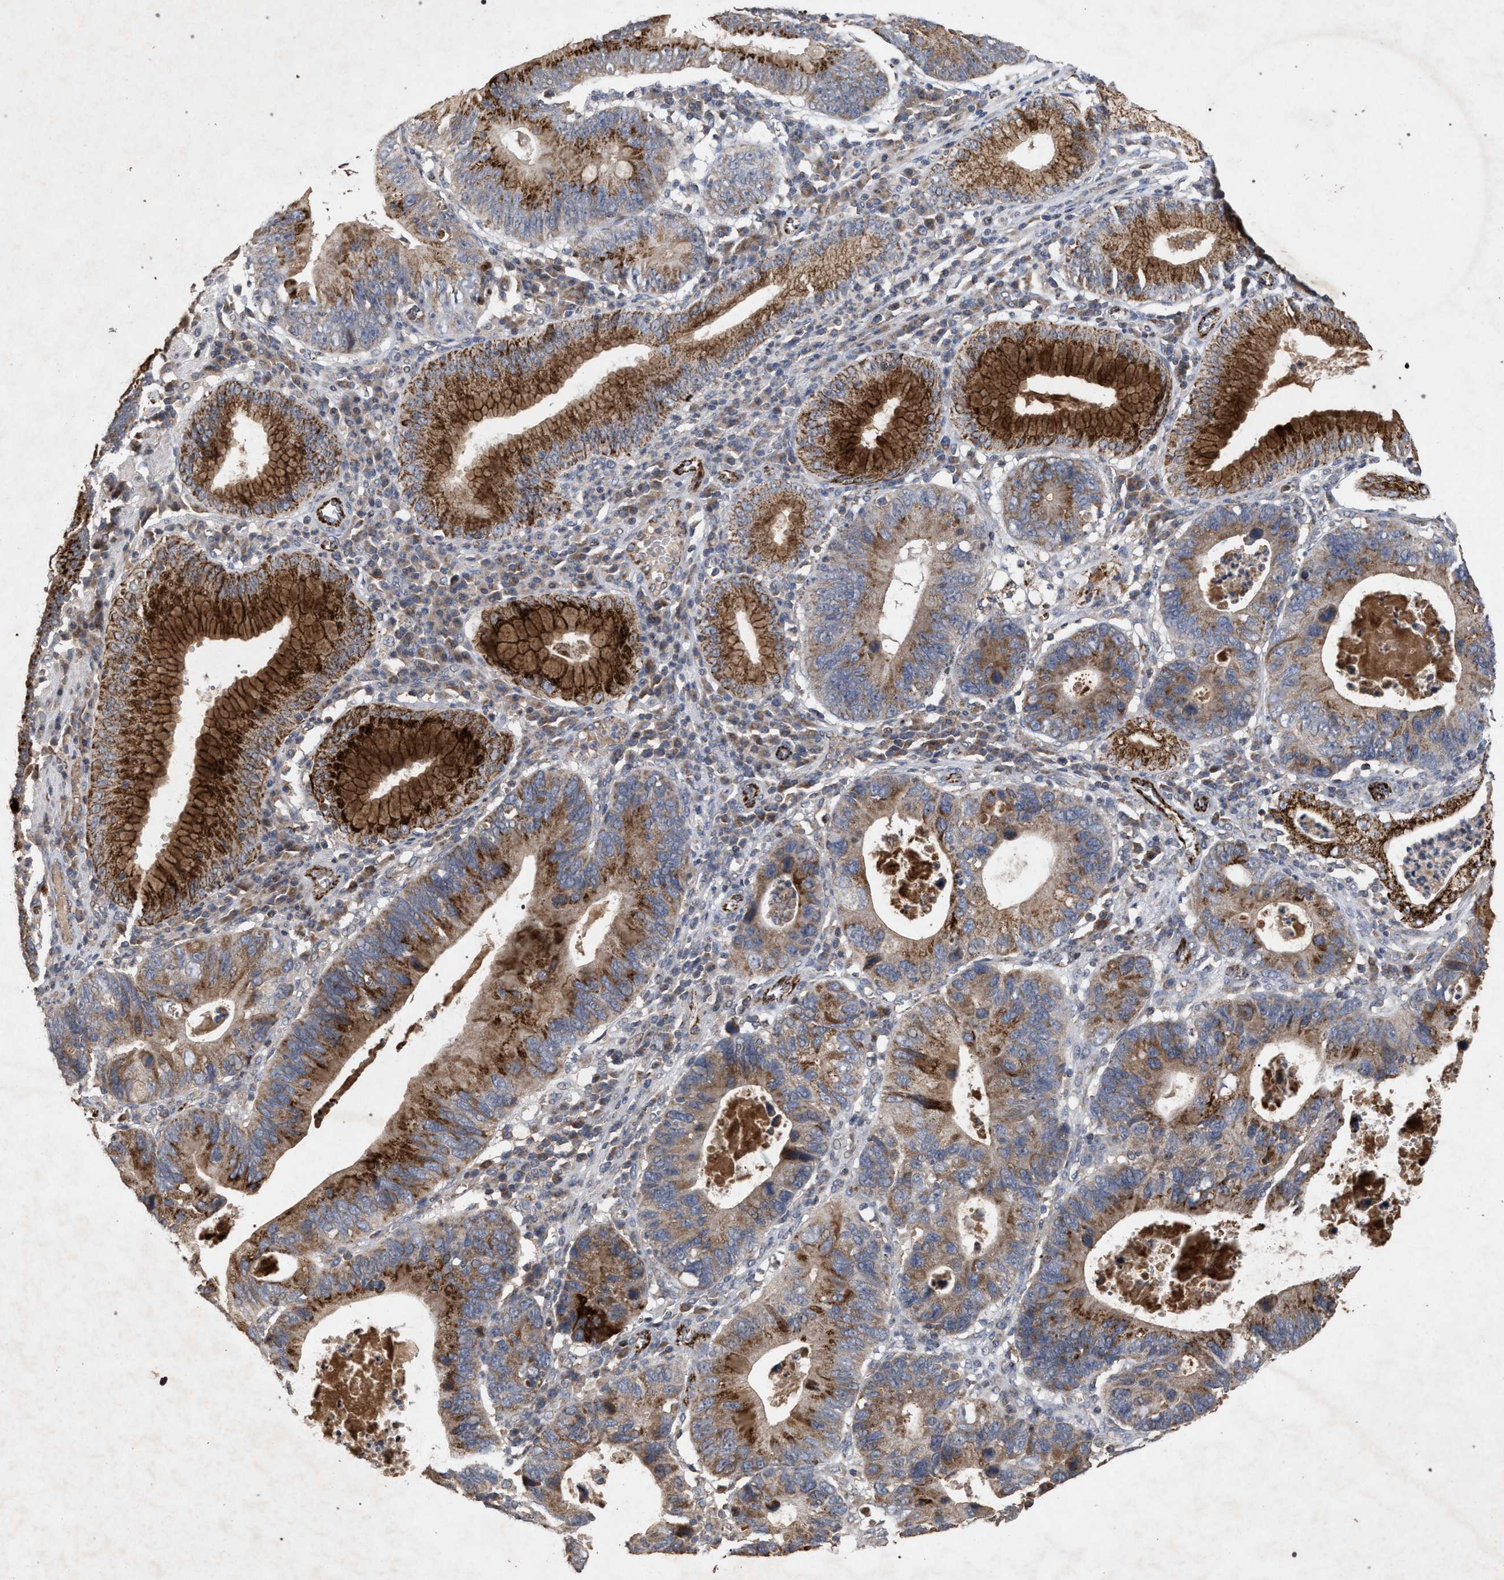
{"staining": {"intensity": "strong", "quantity": ">75%", "location": "cytoplasmic/membranous"}, "tissue": "stomach cancer", "cell_type": "Tumor cells", "image_type": "cancer", "snomed": [{"axis": "morphology", "description": "Adenocarcinoma, NOS"}, {"axis": "topography", "description": "Stomach"}], "caption": "IHC photomicrograph of neoplastic tissue: stomach cancer (adenocarcinoma) stained using IHC shows high levels of strong protein expression localized specifically in the cytoplasmic/membranous of tumor cells, appearing as a cytoplasmic/membranous brown color.", "gene": "PKD2L1", "patient": {"sex": "male", "age": 59}}